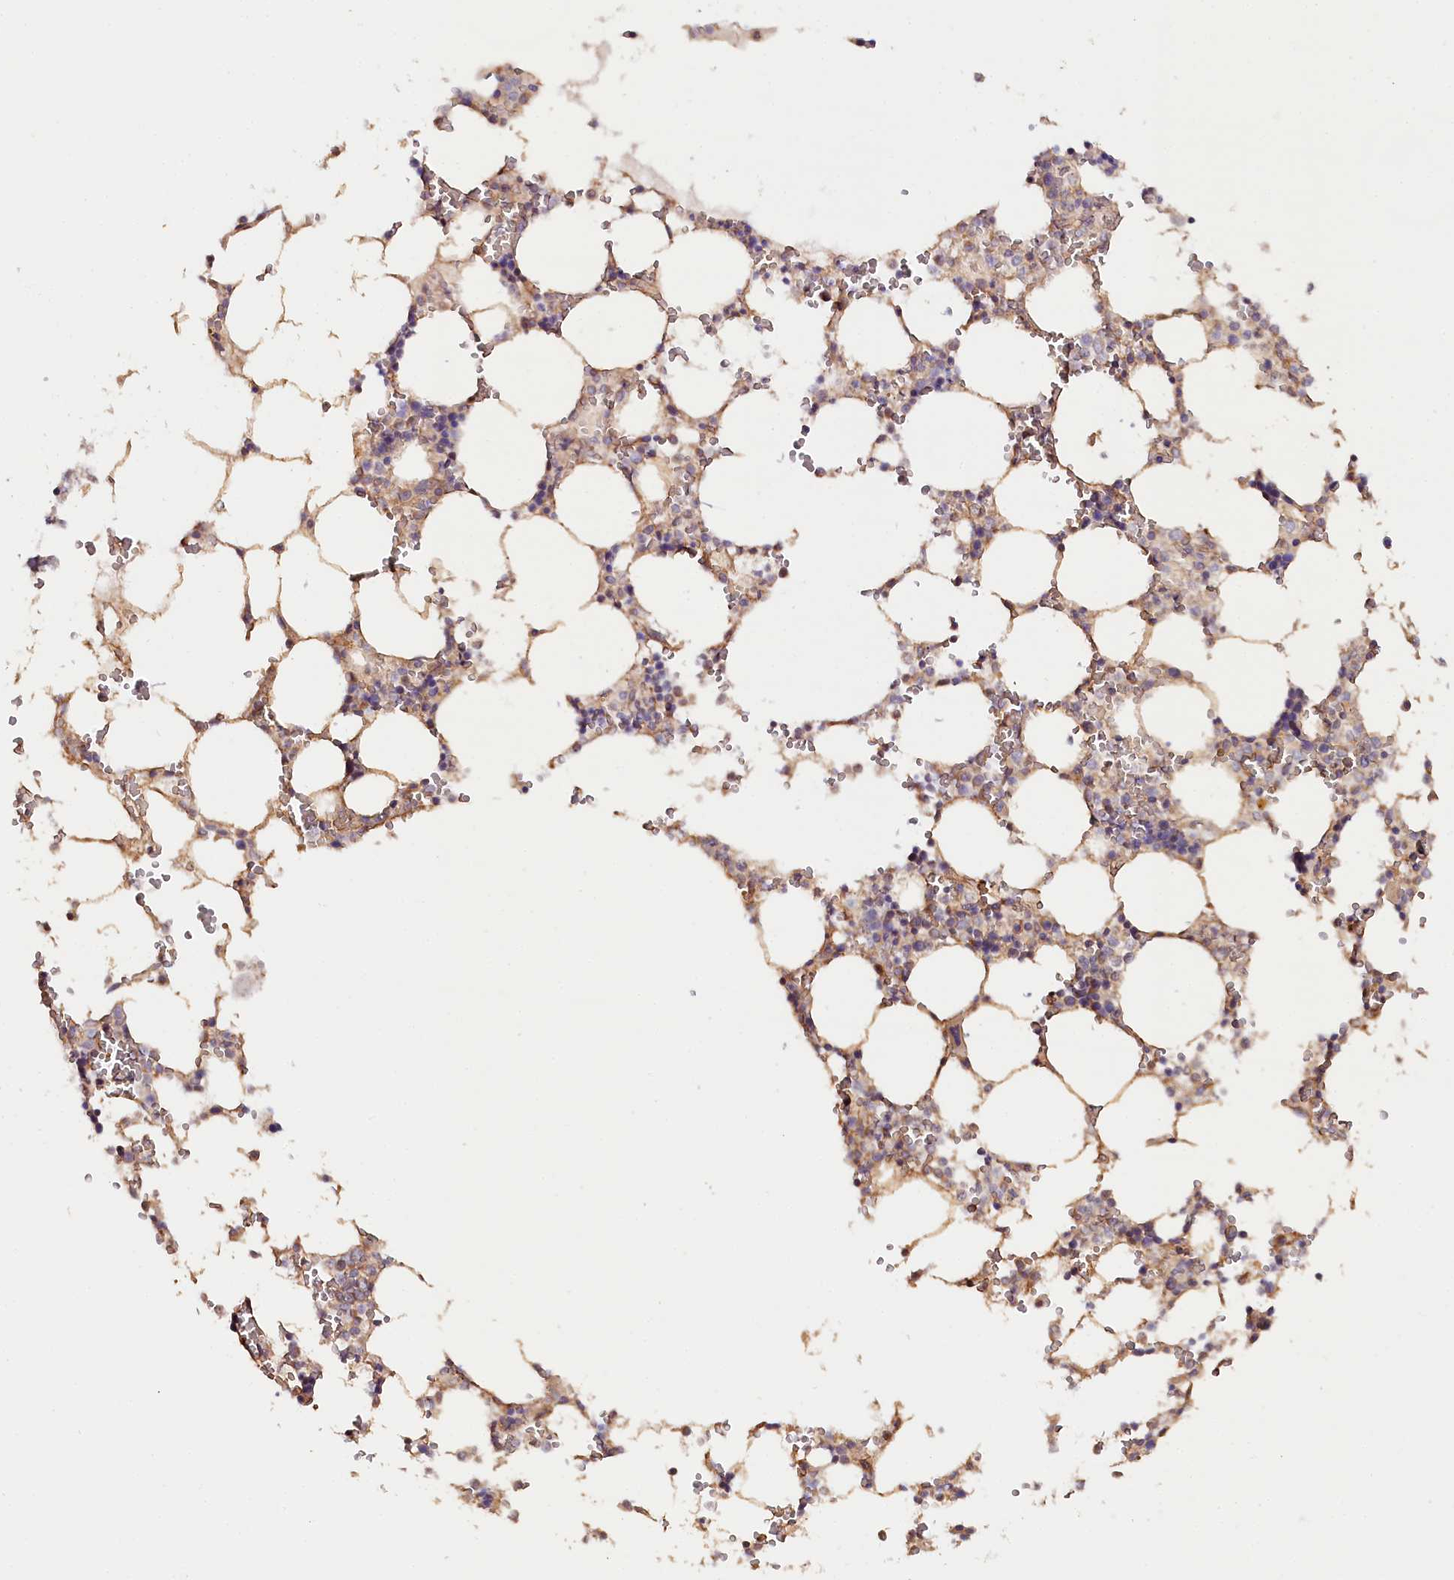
{"staining": {"intensity": "negative", "quantity": "none", "location": "none"}, "tissue": "bone marrow", "cell_type": "Hematopoietic cells", "image_type": "normal", "snomed": [{"axis": "morphology", "description": "Normal tissue, NOS"}, {"axis": "topography", "description": "Bone marrow"}], "caption": "The photomicrograph demonstrates no staining of hematopoietic cells in unremarkable bone marrow. (Stains: DAB (3,3'-diaminobenzidine) IHC with hematoxylin counter stain, Microscopy: brightfield microscopy at high magnification).", "gene": "KATNB1", "patient": {"sex": "male", "age": 64}}